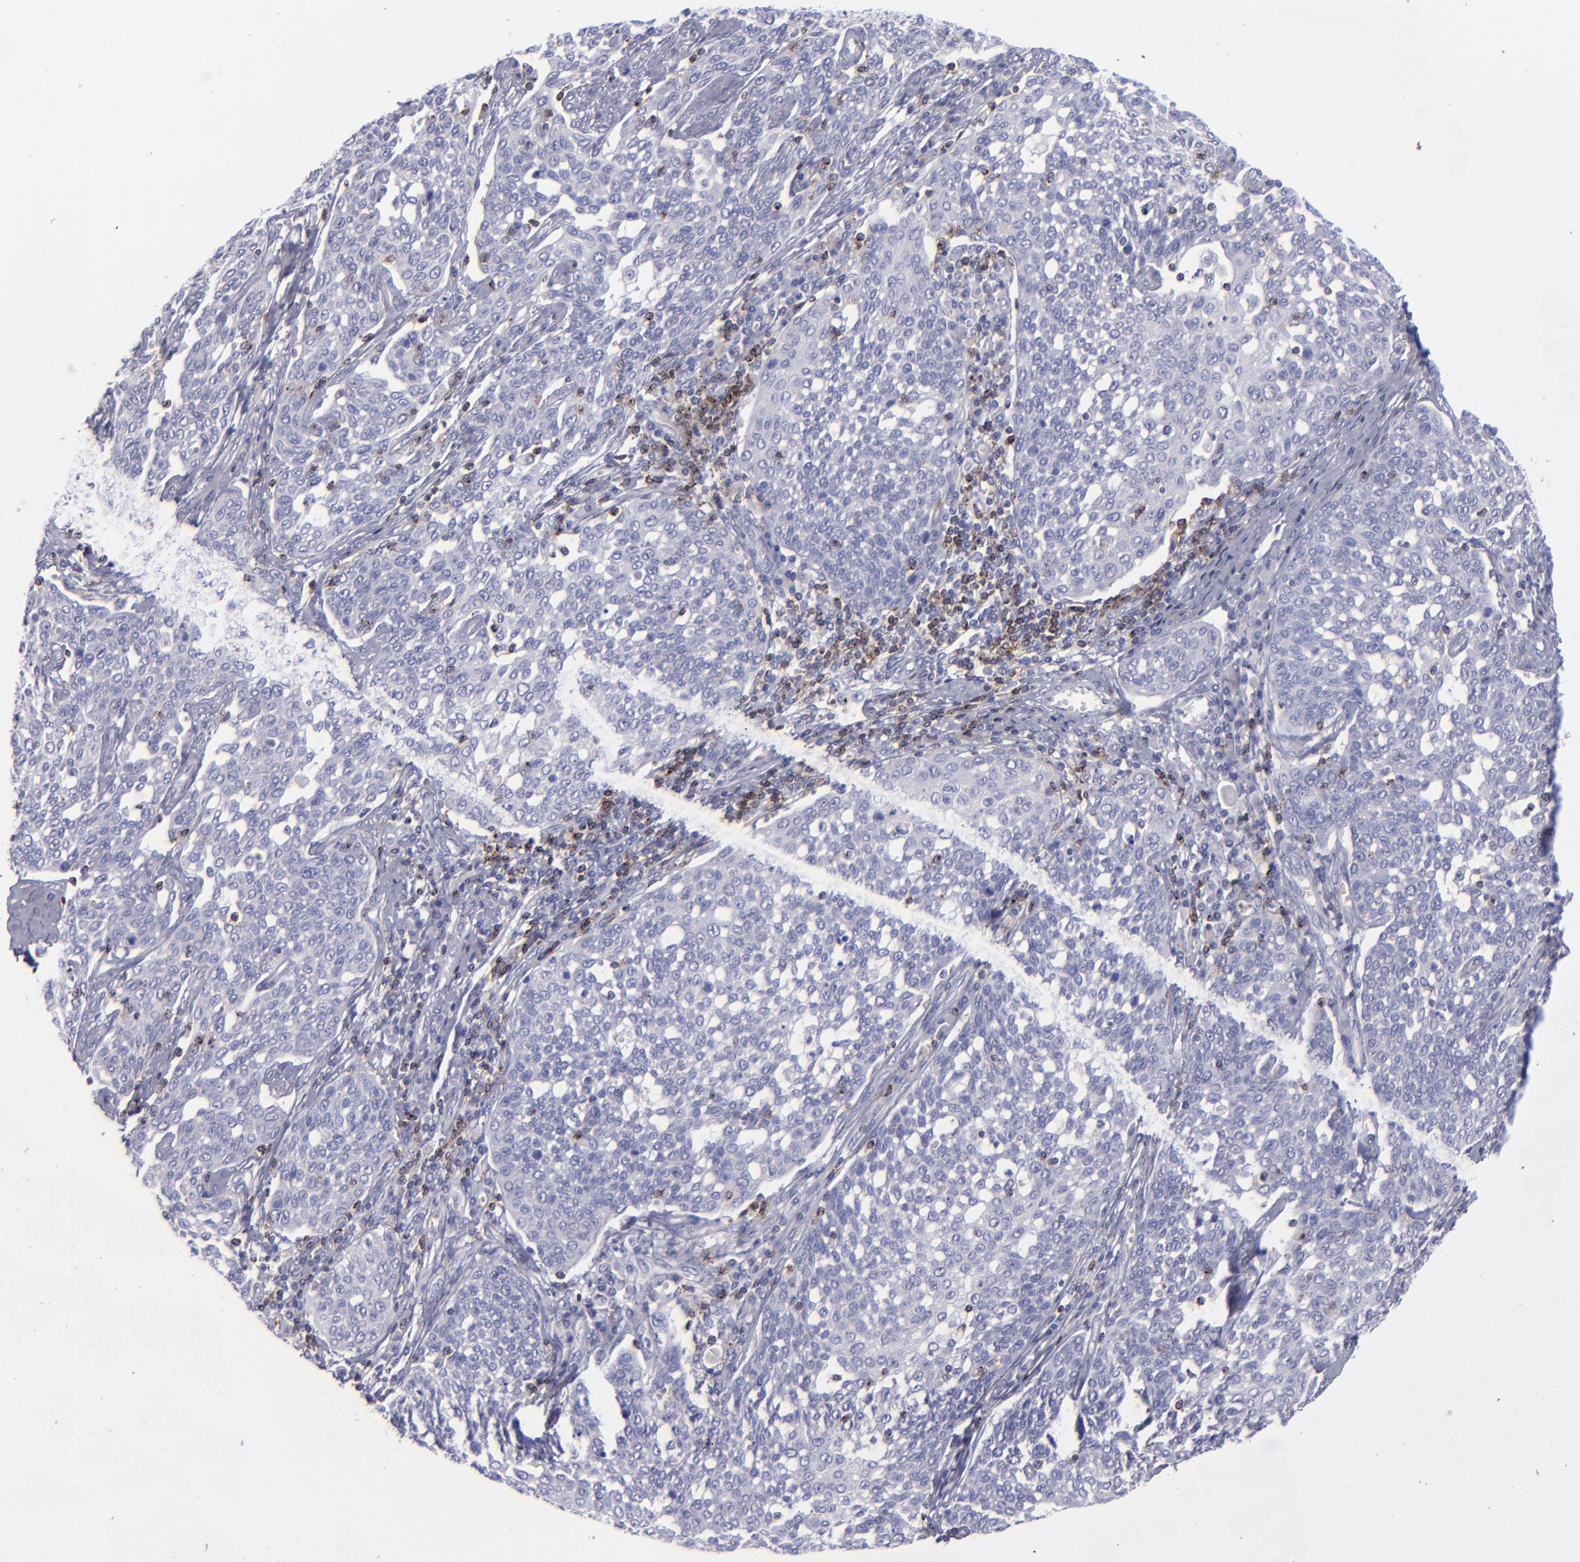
{"staining": {"intensity": "negative", "quantity": "none", "location": "none"}, "tissue": "cervical cancer", "cell_type": "Tumor cells", "image_type": "cancer", "snomed": [{"axis": "morphology", "description": "Squamous cell carcinoma, NOS"}, {"axis": "topography", "description": "Cervix"}], "caption": "Immunohistochemistry (IHC) histopathology image of neoplastic tissue: human cervical squamous cell carcinoma stained with DAB (3,3'-diaminobenzidine) displays no significant protein expression in tumor cells. Brightfield microscopy of immunohistochemistry stained with DAB (brown) and hematoxylin (blue), captured at high magnification.", "gene": "CD2", "patient": {"sex": "female", "age": 34}}